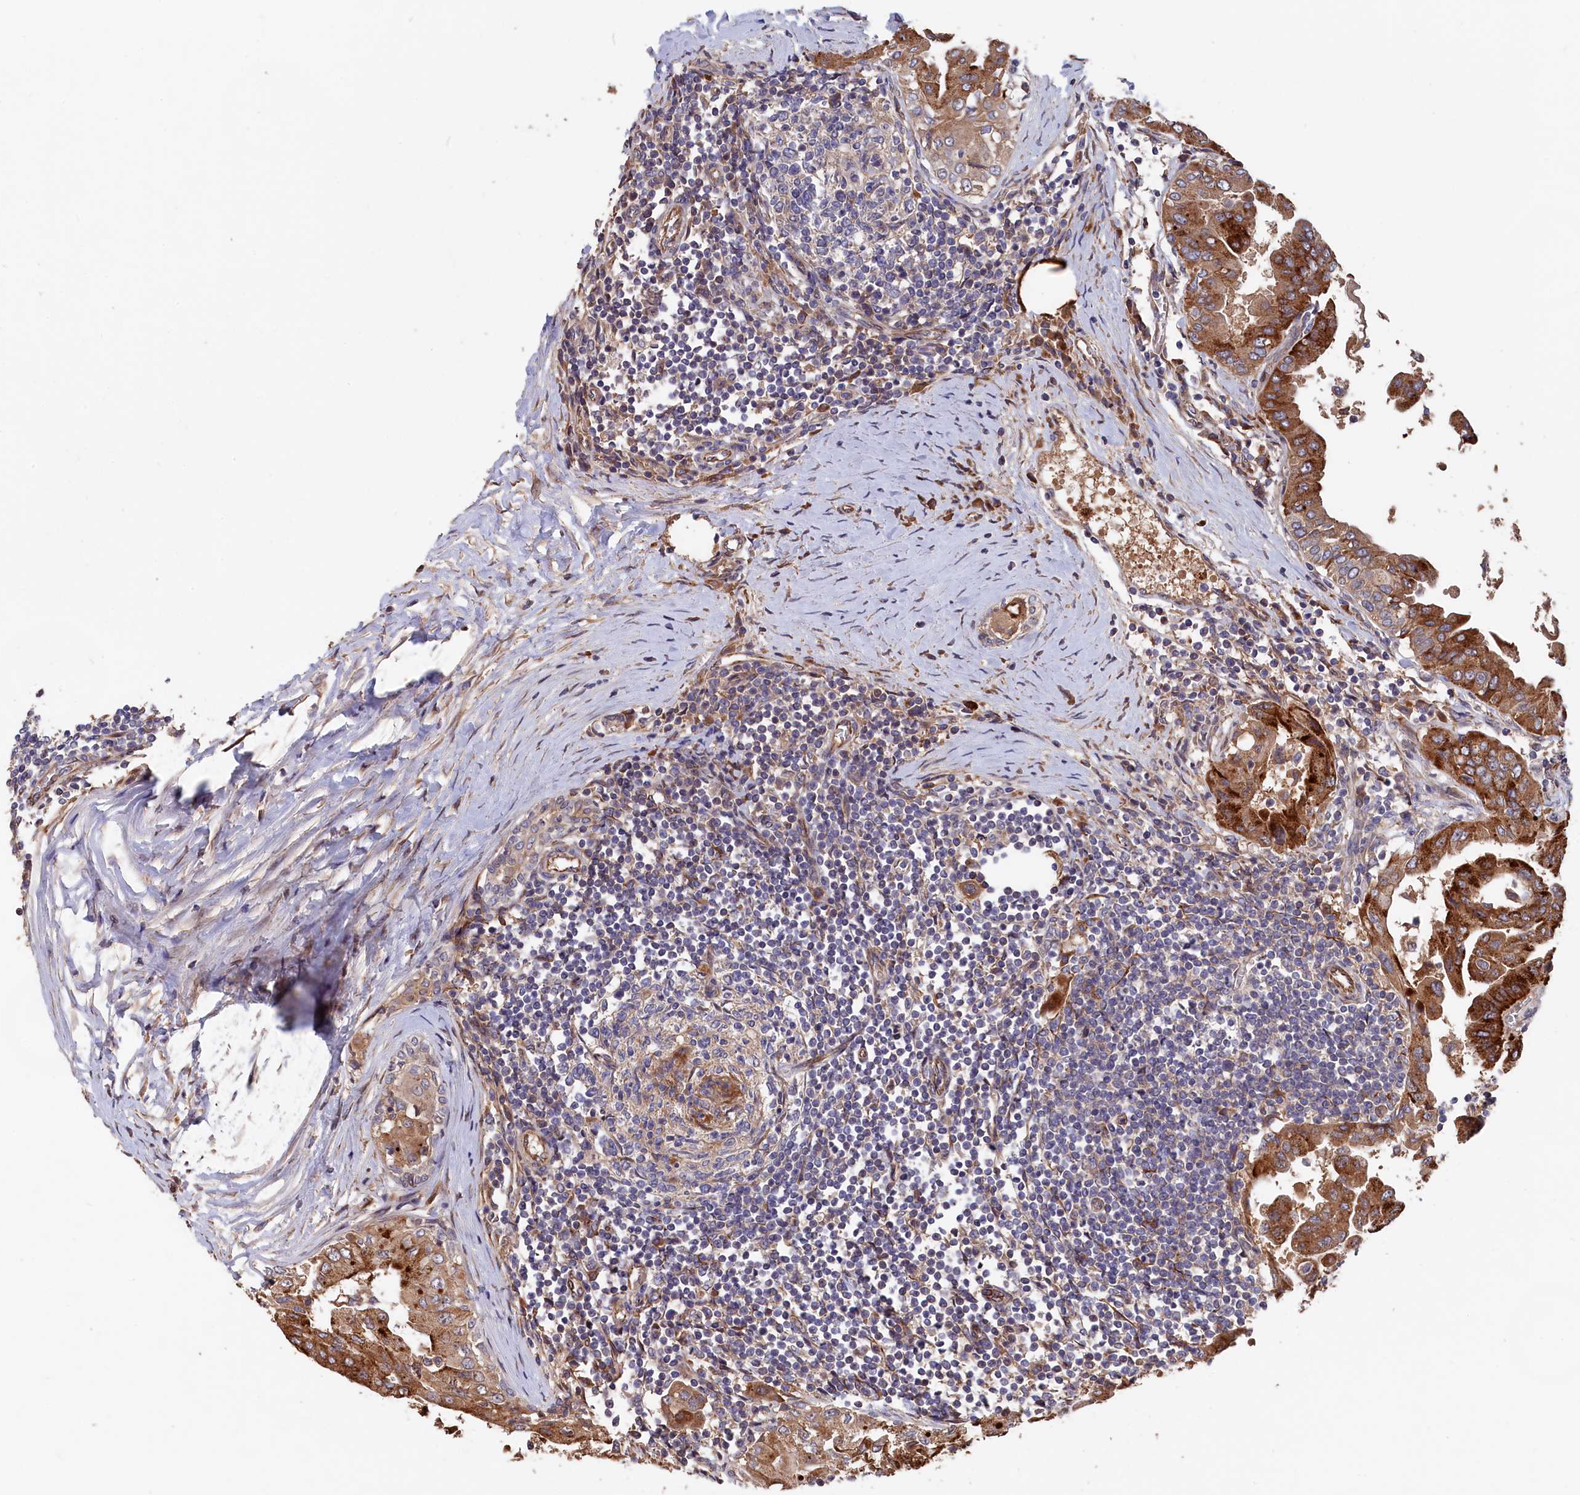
{"staining": {"intensity": "moderate", "quantity": ">75%", "location": "cytoplasmic/membranous"}, "tissue": "thyroid cancer", "cell_type": "Tumor cells", "image_type": "cancer", "snomed": [{"axis": "morphology", "description": "Papillary adenocarcinoma, NOS"}, {"axis": "topography", "description": "Thyroid gland"}], "caption": "Human thyroid papillary adenocarcinoma stained for a protein (brown) reveals moderate cytoplasmic/membranous positive staining in approximately >75% of tumor cells.", "gene": "GREB1L", "patient": {"sex": "male", "age": 33}}